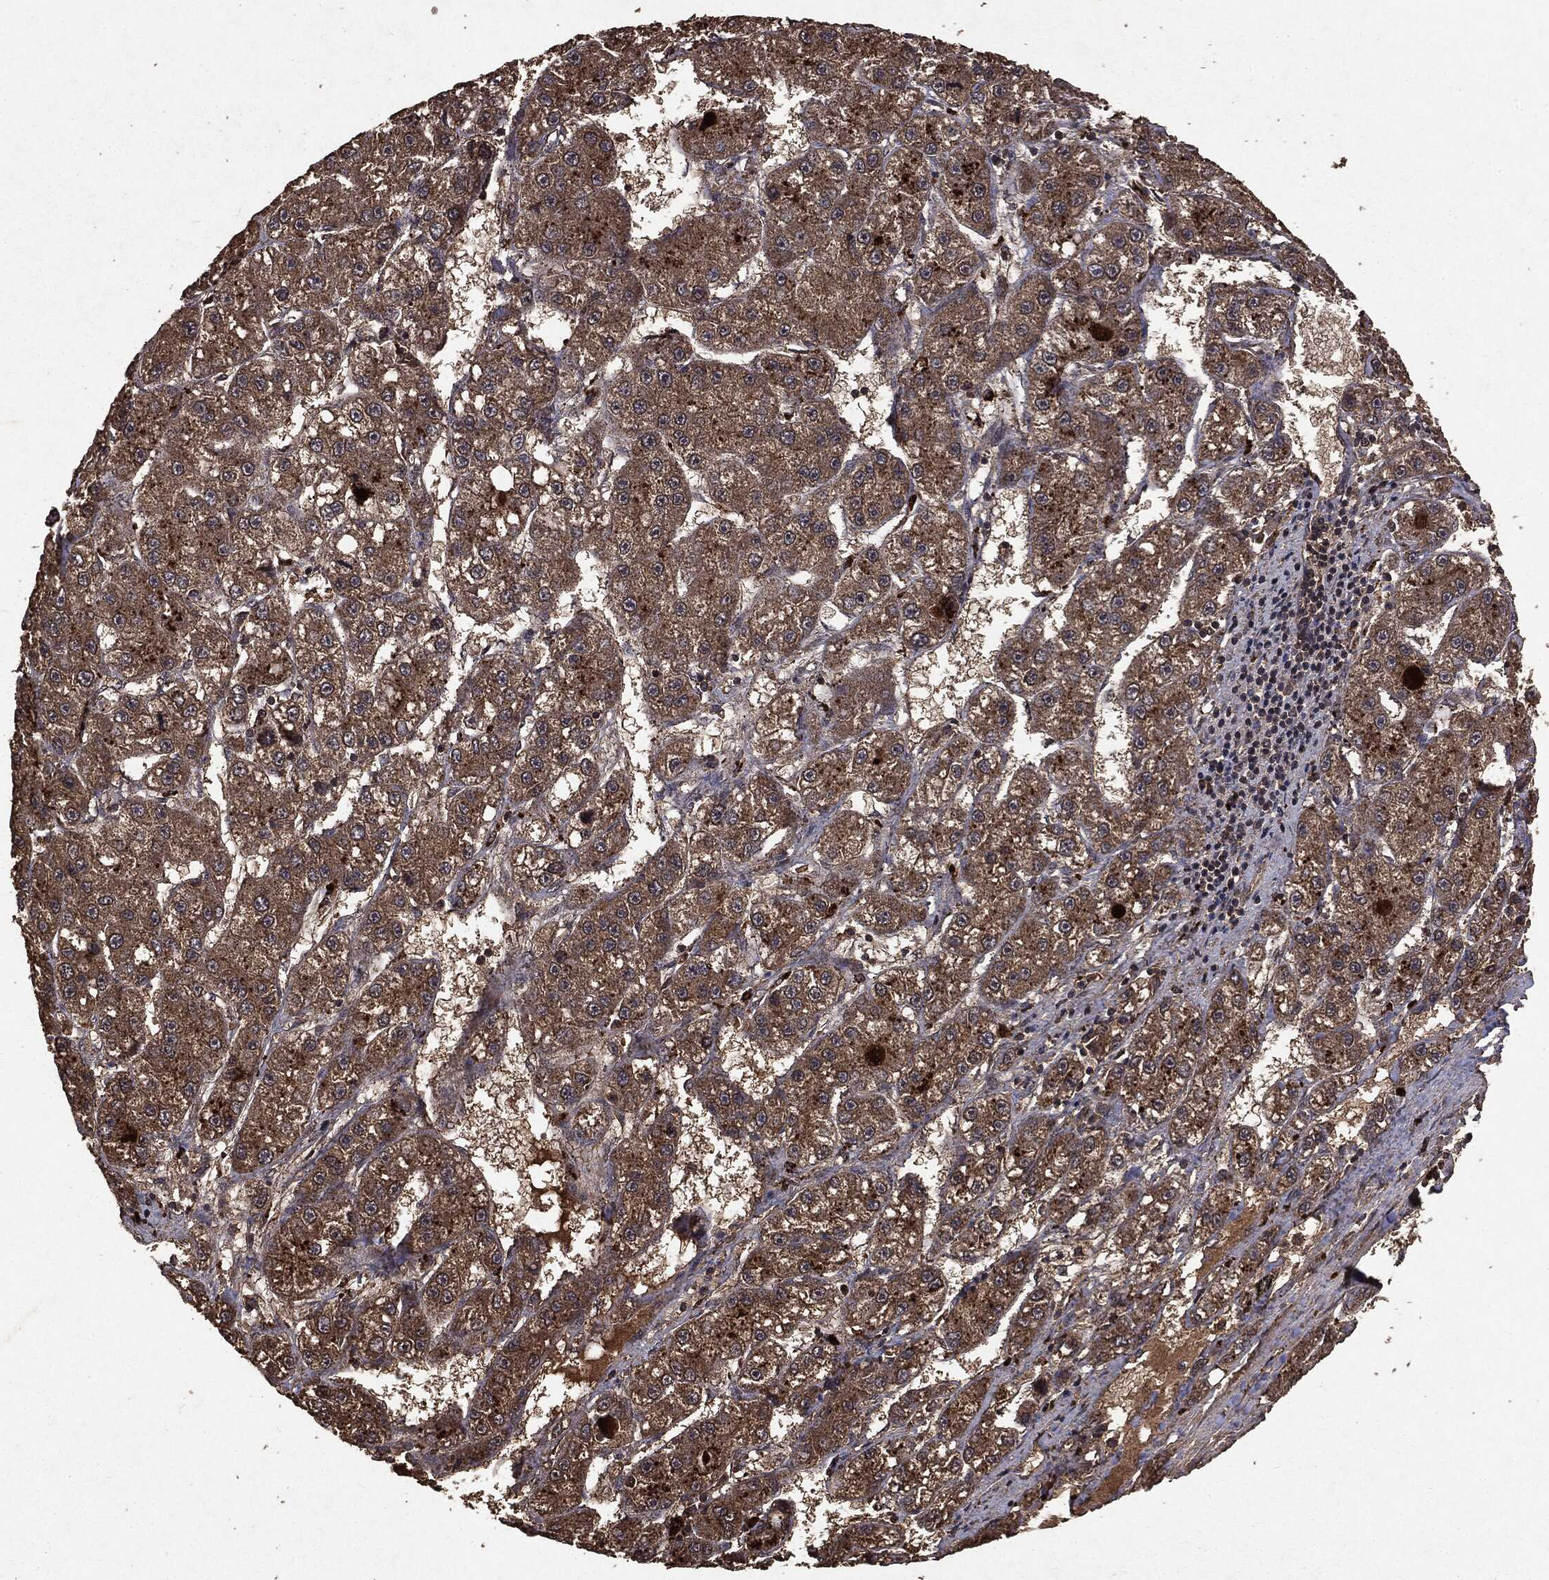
{"staining": {"intensity": "moderate", "quantity": "25%-75%", "location": "cytoplasmic/membranous"}, "tissue": "liver cancer", "cell_type": "Tumor cells", "image_type": "cancer", "snomed": [{"axis": "morphology", "description": "Carcinoma, Hepatocellular, NOS"}, {"axis": "topography", "description": "Liver"}], "caption": "Protein expression analysis of hepatocellular carcinoma (liver) exhibits moderate cytoplasmic/membranous positivity in approximately 25%-75% of tumor cells.", "gene": "NME1", "patient": {"sex": "female", "age": 65}}